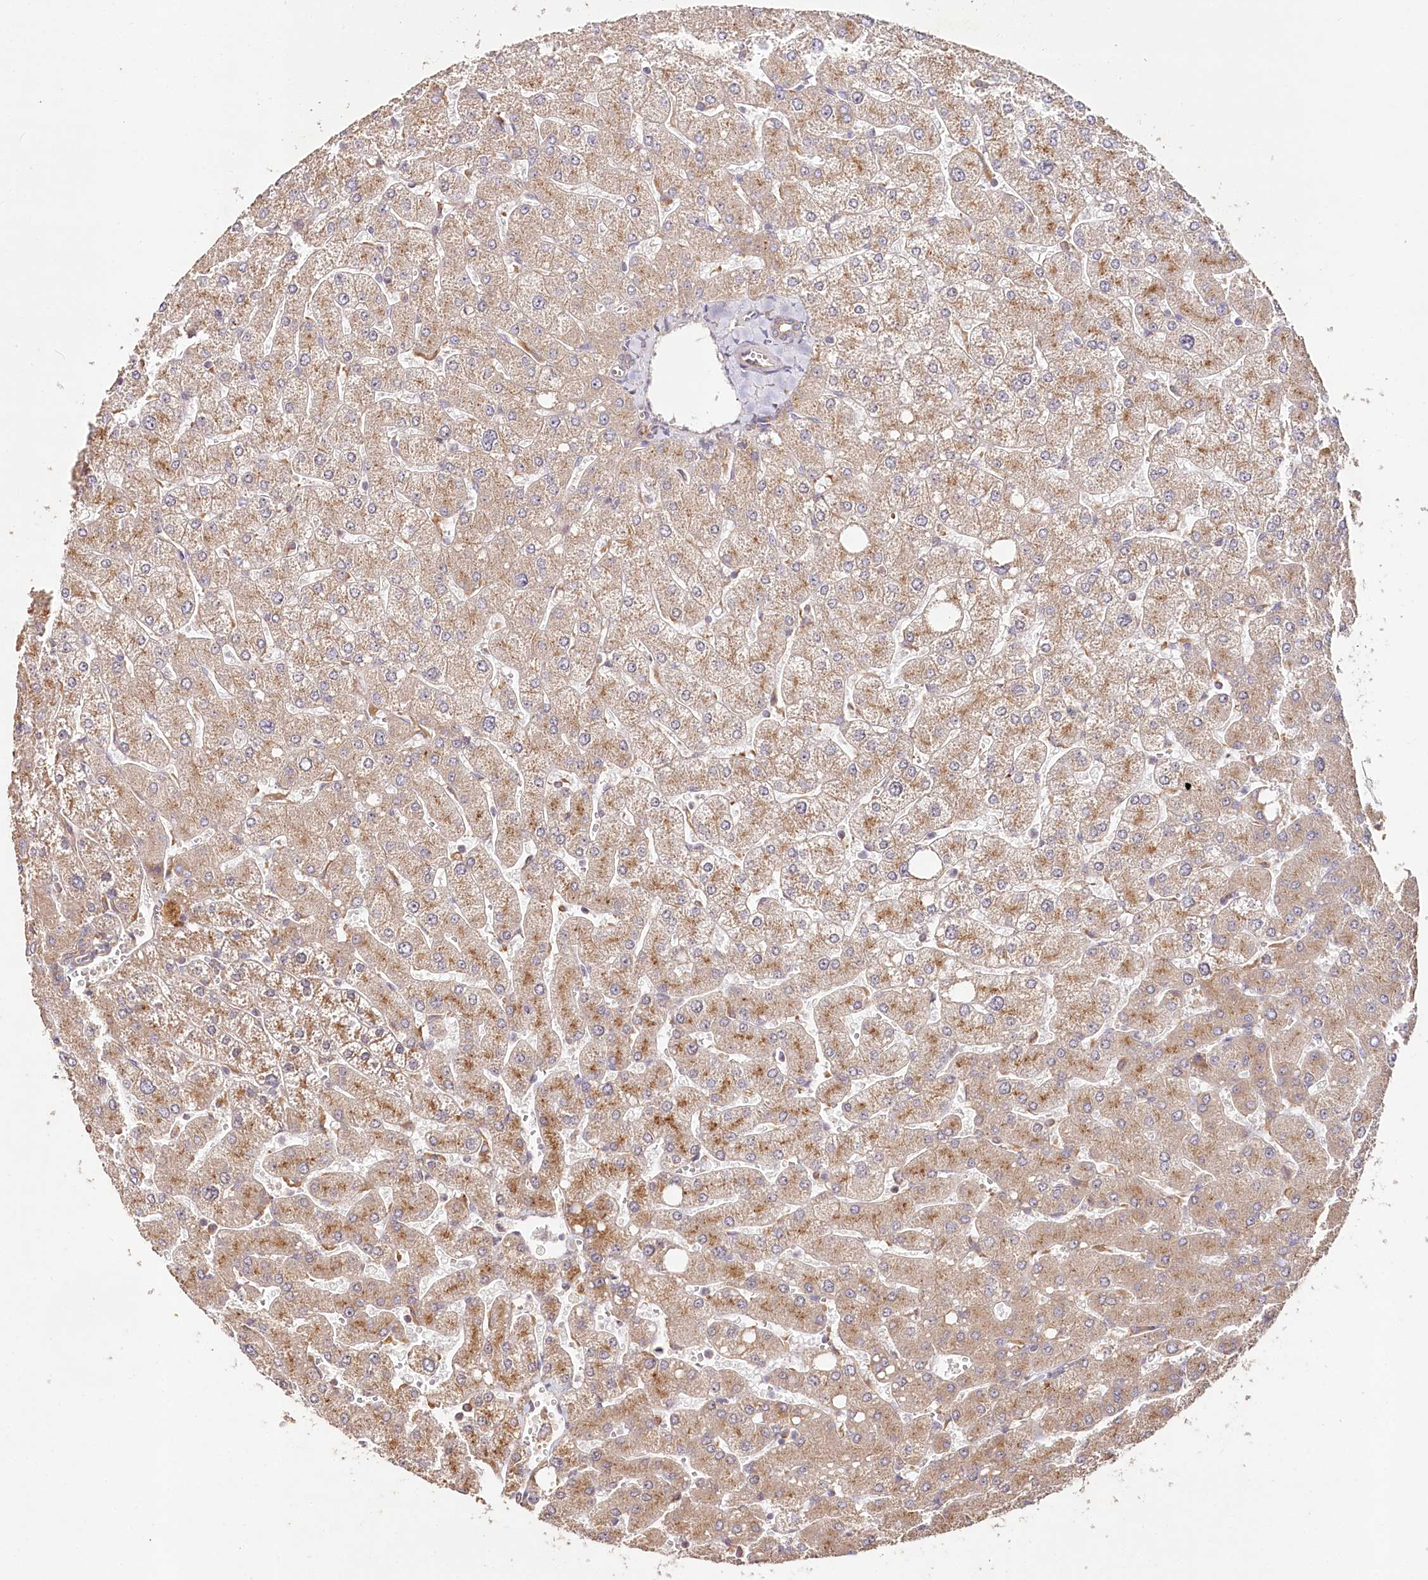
{"staining": {"intensity": "weak", "quantity": ">75%", "location": "cytoplasmic/membranous"}, "tissue": "liver", "cell_type": "Cholangiocytes", "image_type": "normal", "snomed": [{"axis": "morphology", "description": "Normal tissue, NOS"}, {"axis": "topography", "description": "Liver"}], "caption": "The histopathology image demonstrates immunohistochemical staining of unremarkable liver. There is weak cytoplasmic/membranous staining is present in about >75% of cholangiocytes.", "gene": "DMXL1", "patient": {"sex": "male", "age": 55}}